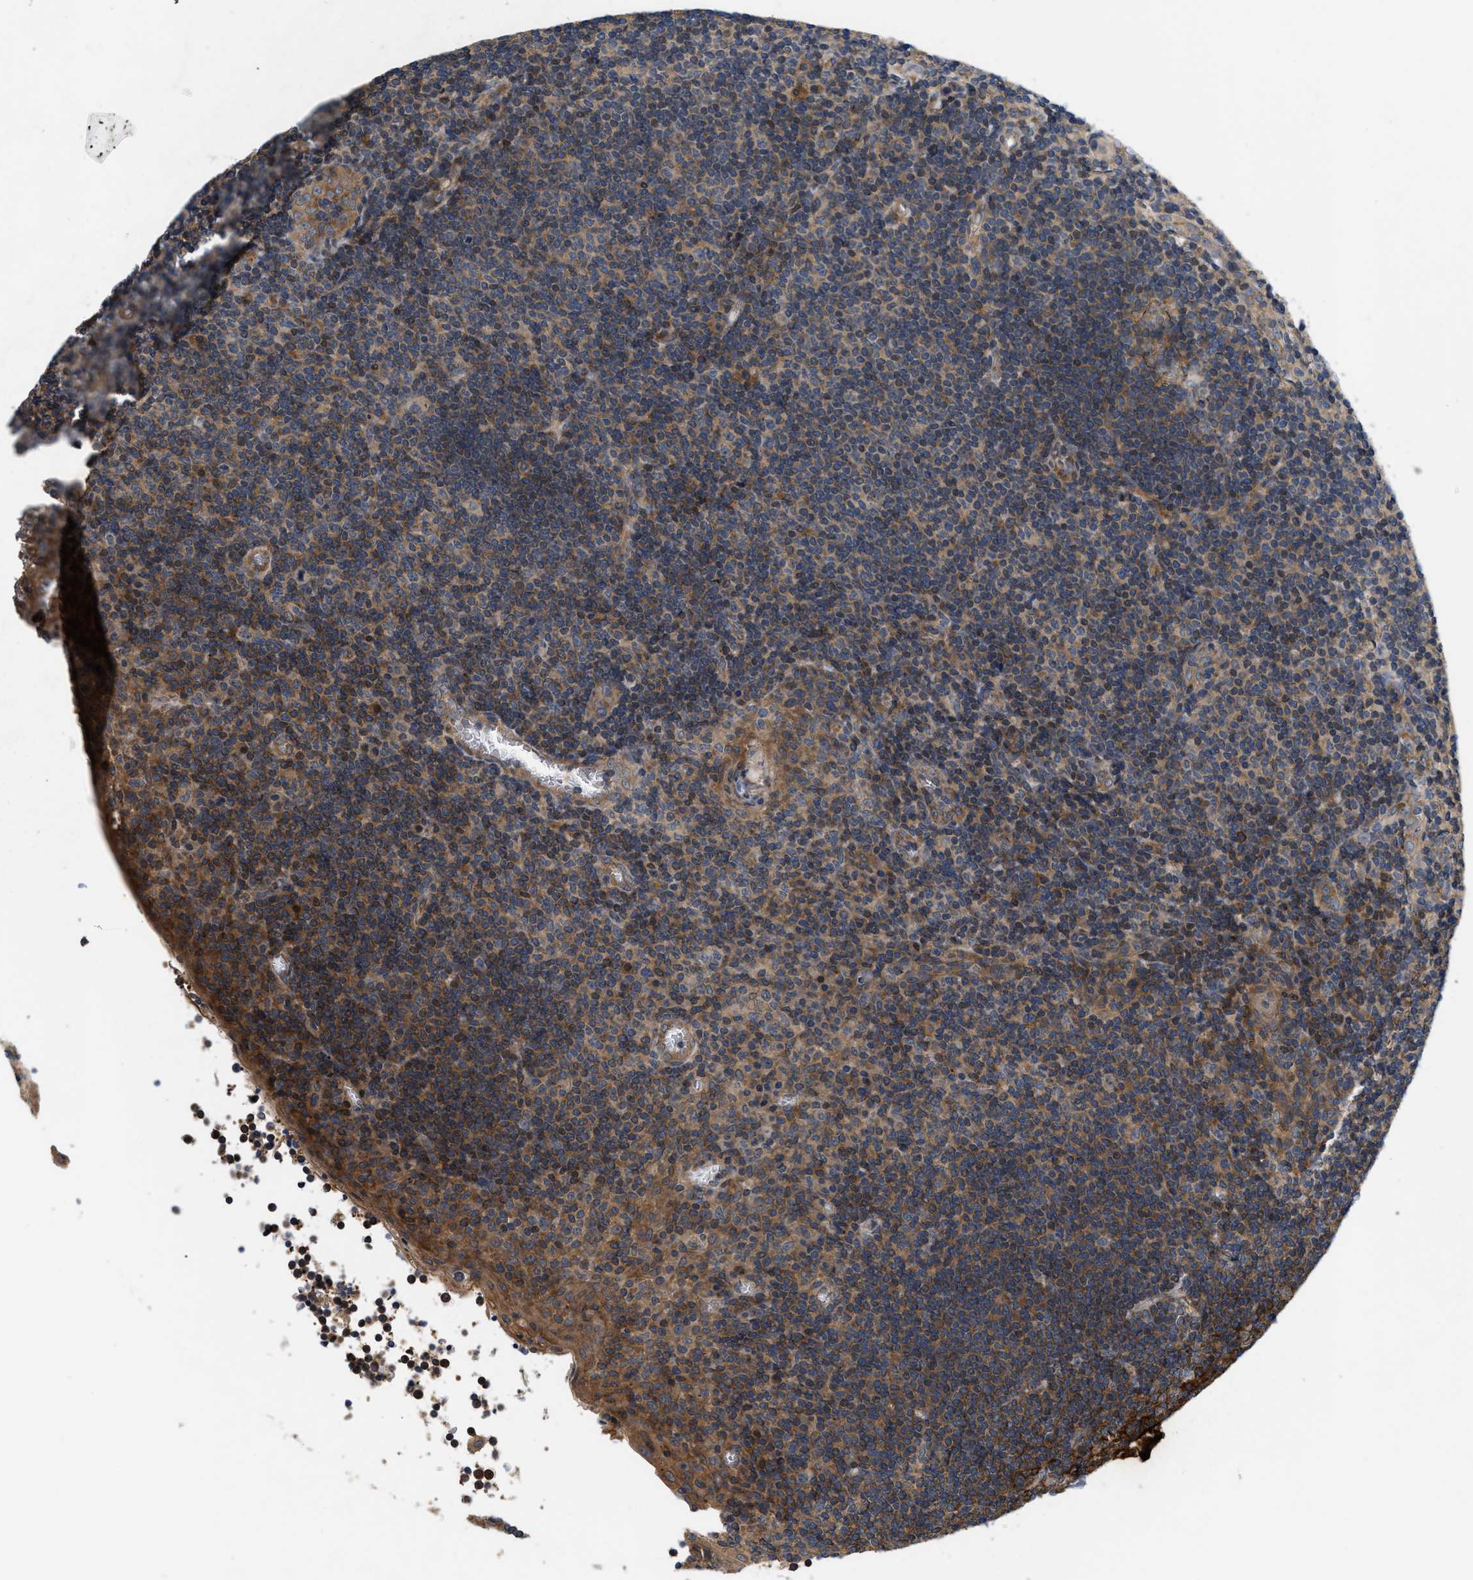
{"staining": {"intensity": "moderate", "quantity": "25%-75%", "location": "cytoplasmic/membranous"}, "tissue": "tonsil", "cell_type": "Germinal center cells", "image_type": "normal", "snomed": [{"axis": "morphology", "description": "Normal tissue, NOS"}, {"axis": "topography", "description": "Tonsil"}], "caption": "IHC photomicrograph of normal human tonsil stained for a protein (brown), which shows medium levels of moderate cytoplasmic/membranous expression in approximately 25%-75% of germinal center cells.", "gene": "HMGCR", "patient": {"sex": "male", "age": 37}}